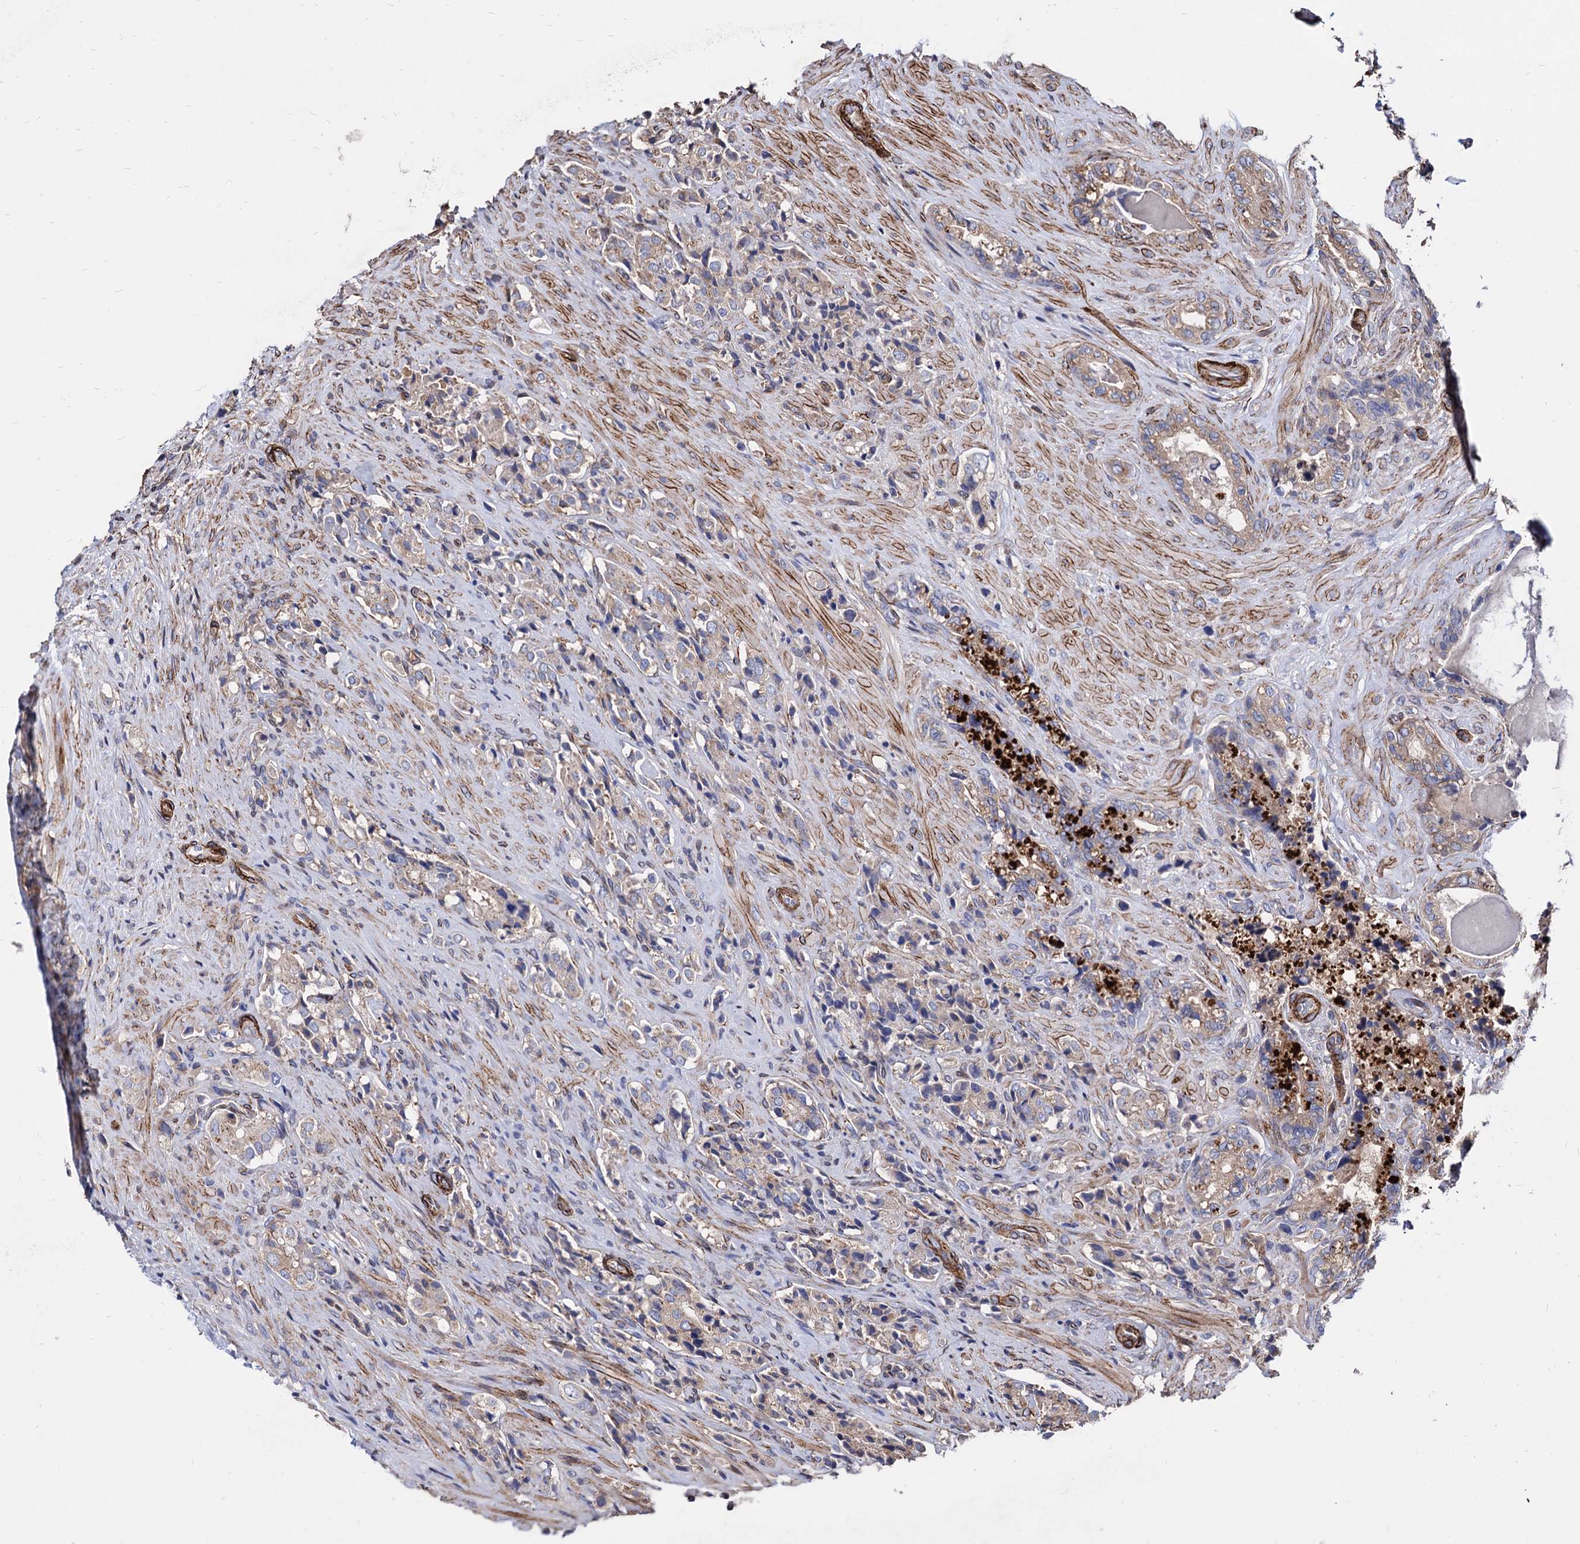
{"staining": {"intensity": "weak", "quantity": "<25%", "location": "cytoplasmic/membranous"}, "tissue": "prostate cancer", "cell_type": "Tumor cells", "image_type": "cancer", "snomed": [{"axis": "morphology", "description": "Adenocarcinoma, High grade"}, {"axis": "topography", "description": "Prostate"}], "caption": "Tumor cells are negative for protein expression in human prostate cancer.", "gene": "WDR11", "patient": {"sex": "male", "age": 65}}